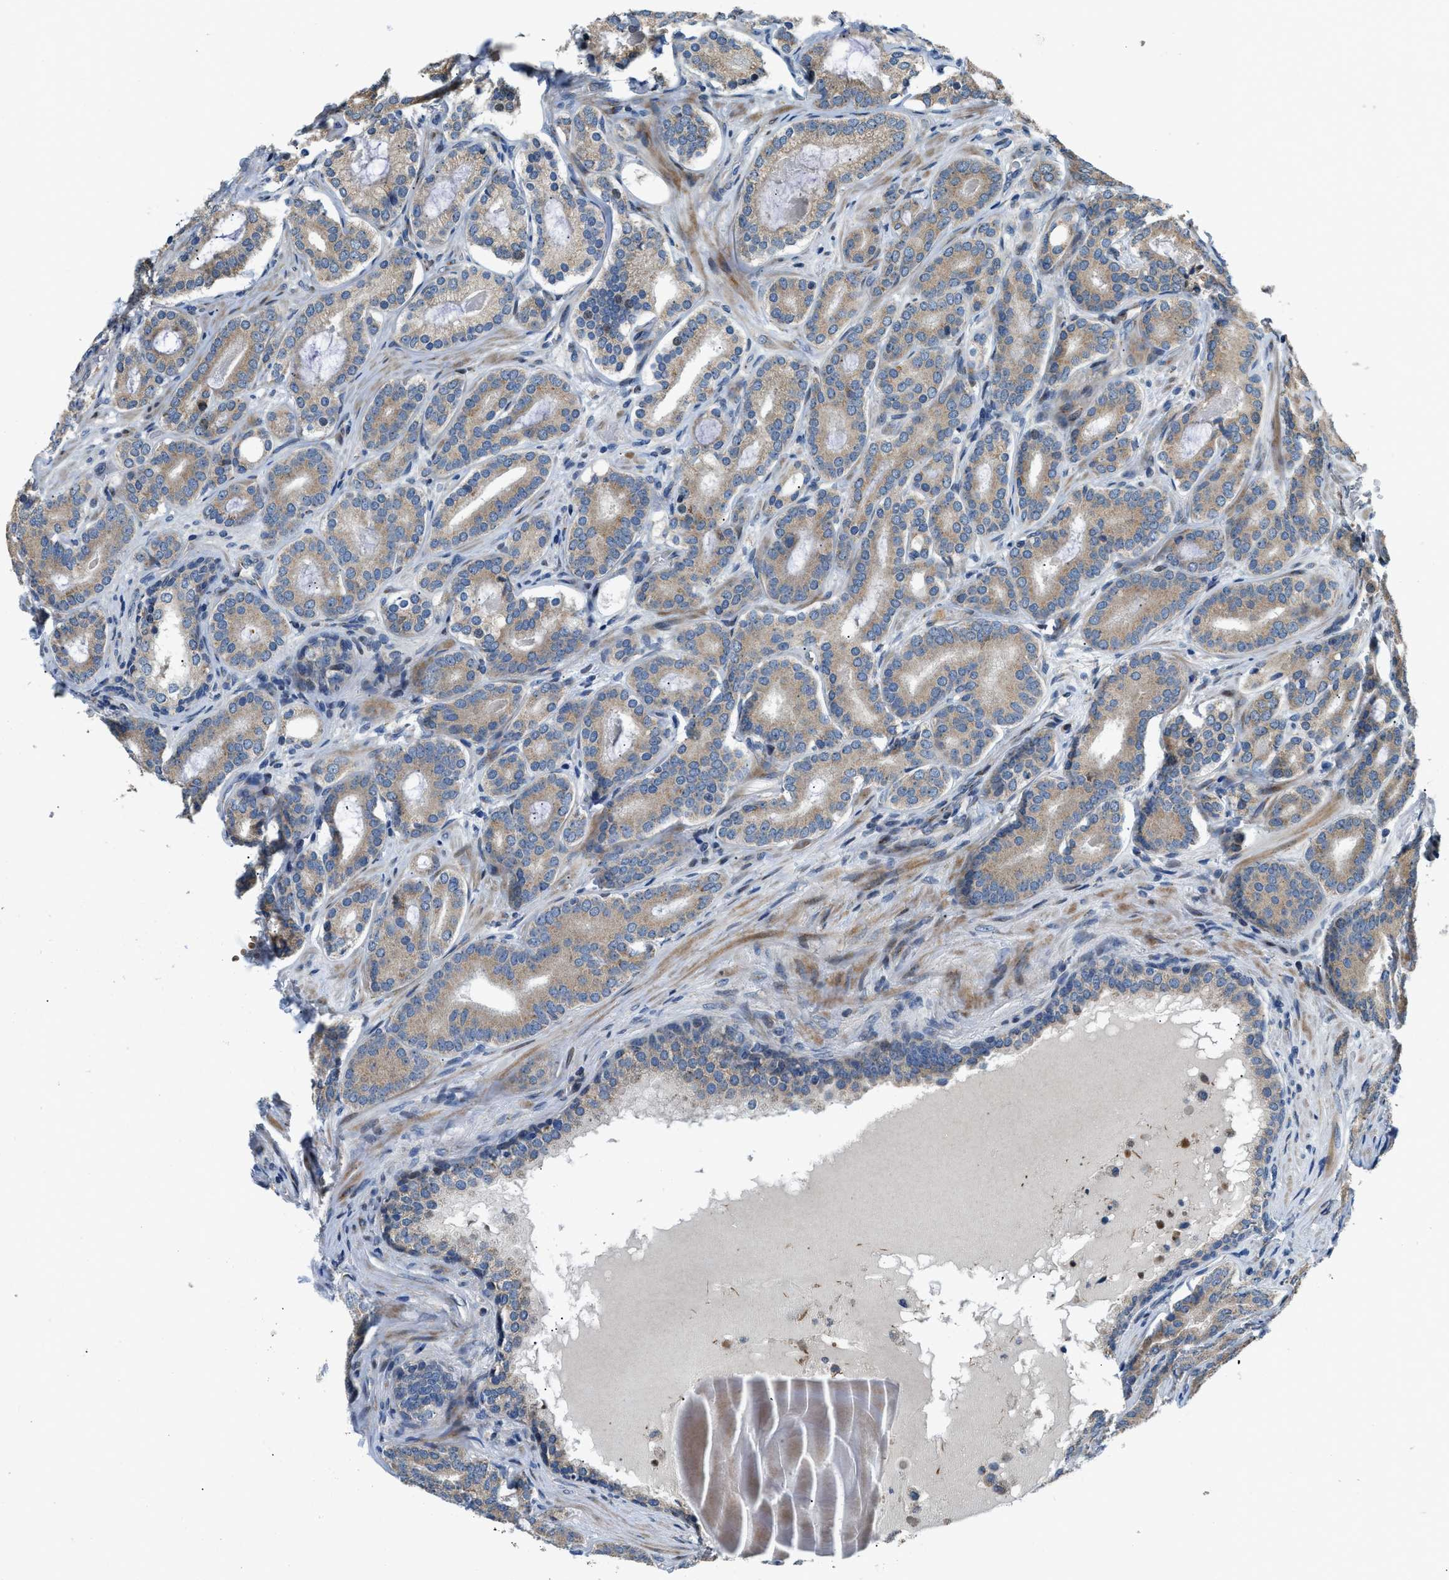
{"staining": {"intensity": "weak", "quantity": ">75%", "location": "cytoplasmic/membranous"}, "tissue": "prostate cancer", "cell_type": "Tumor cells", "image_type": "cancer", "snomed": [{"axis": "morphology", "description": "Adenocarcinoma, High grade"}, {"axis": "topography", "description": "Prostate"}], "caption": "Immunohistochemical staining of prostate cancer (high-grade adenocarcinoma) displays low levels of weak cytoplasmic/membranous expression in approximately >75% of tumor cells. (DAB = brown stain, brightfield microscopy at high magnification).", "gene": "FUT8", "patient": {"sex": "male", "age": 60}}